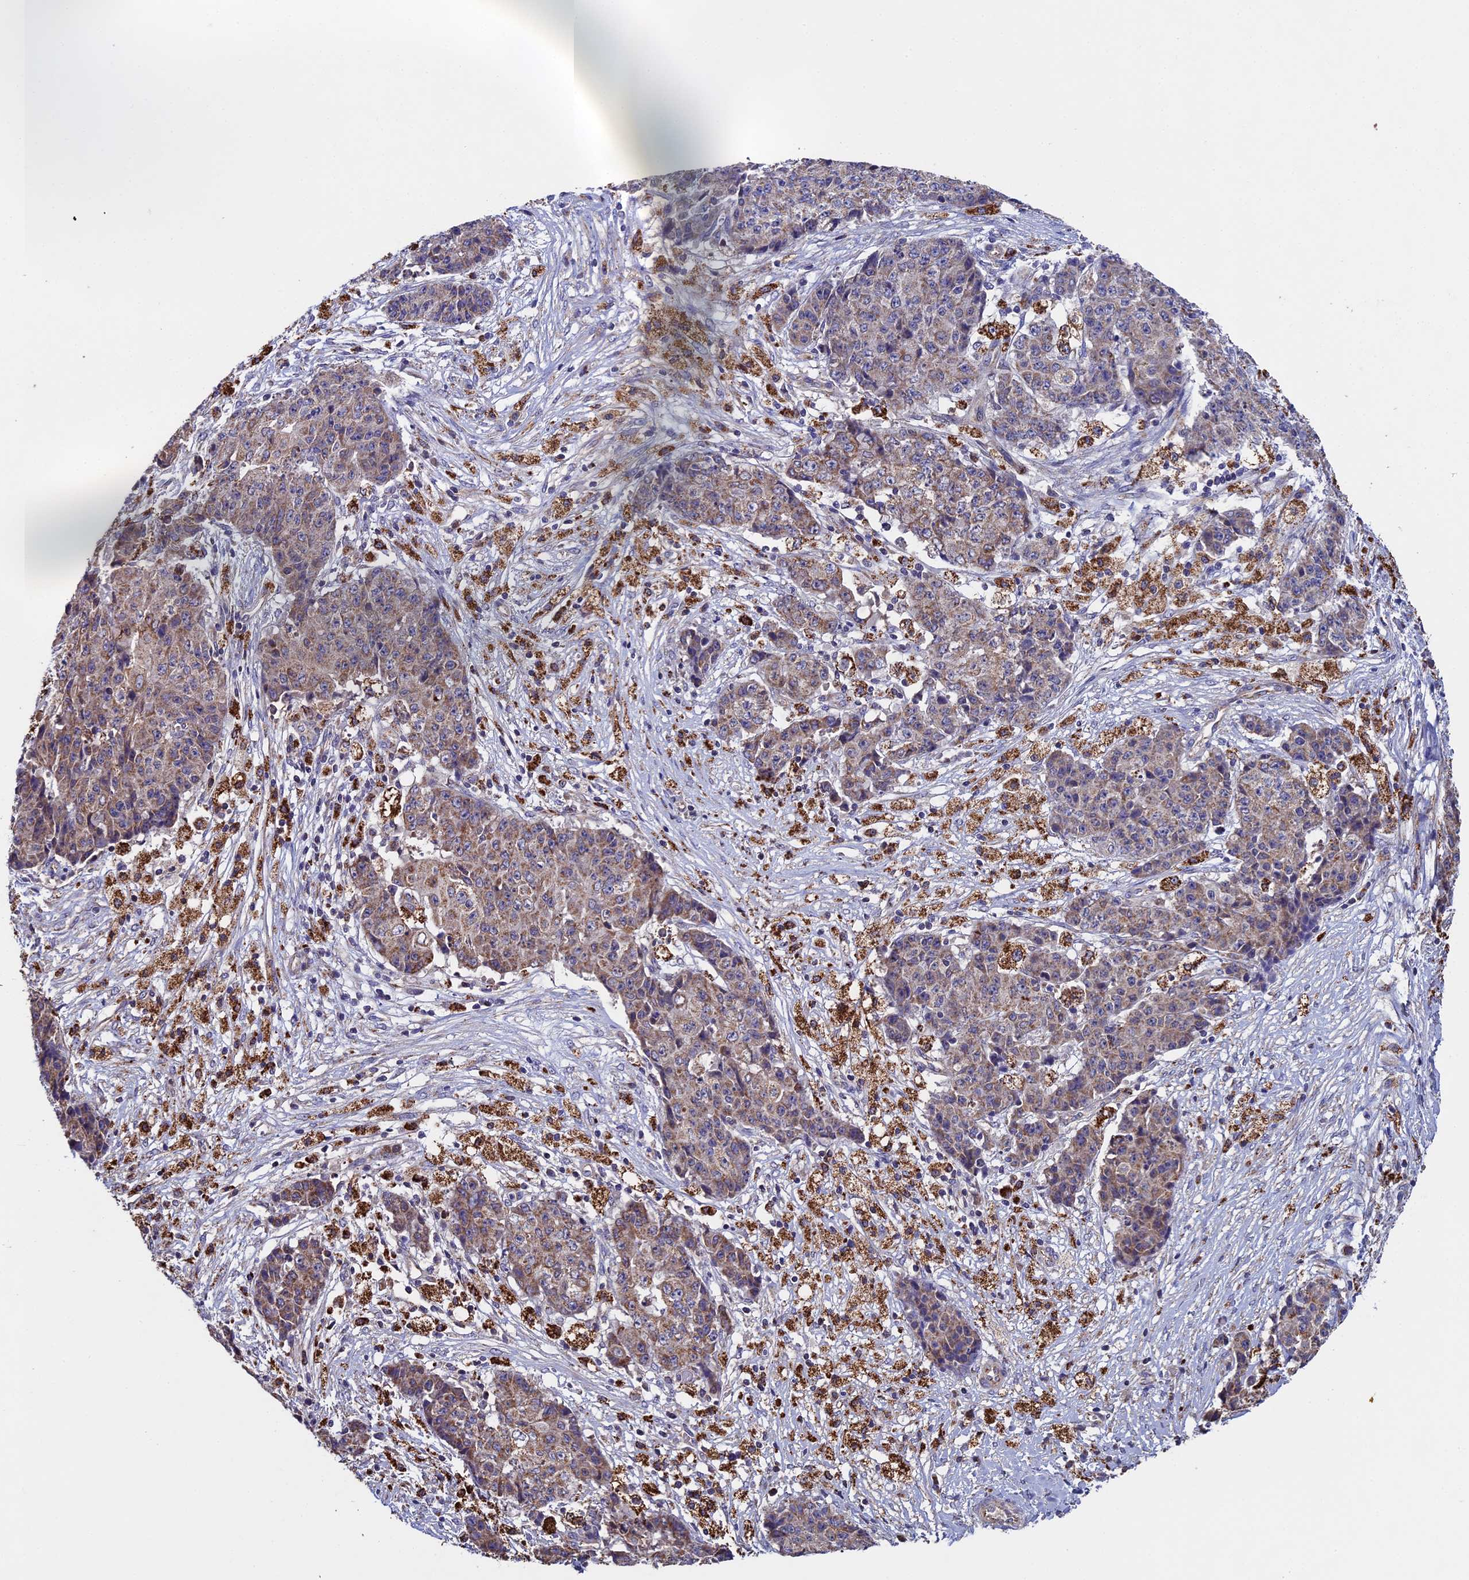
{"staining": {"intensity": "moderate", "quantity": "25%-75%", "location": "cytoplasmic/membranous"}, "tissue": "ovarian cancer", "cell_type": "Tumor cells", "image_type": "cancer", "snomed": [{"axis": "morphology", "description": "Carcinoma, endometroid"}, {"axis": "topography", "description": "Ovary"}], "caption": "Immunohistochemical staining of endometroid carcinoma (ovarian) reveals moderate cytoplasmic/membranous protein expression in approximately 25%-75% of tumor cells.", "gene": "RNF17", "patient": {"sex": "female", "age": 42}}